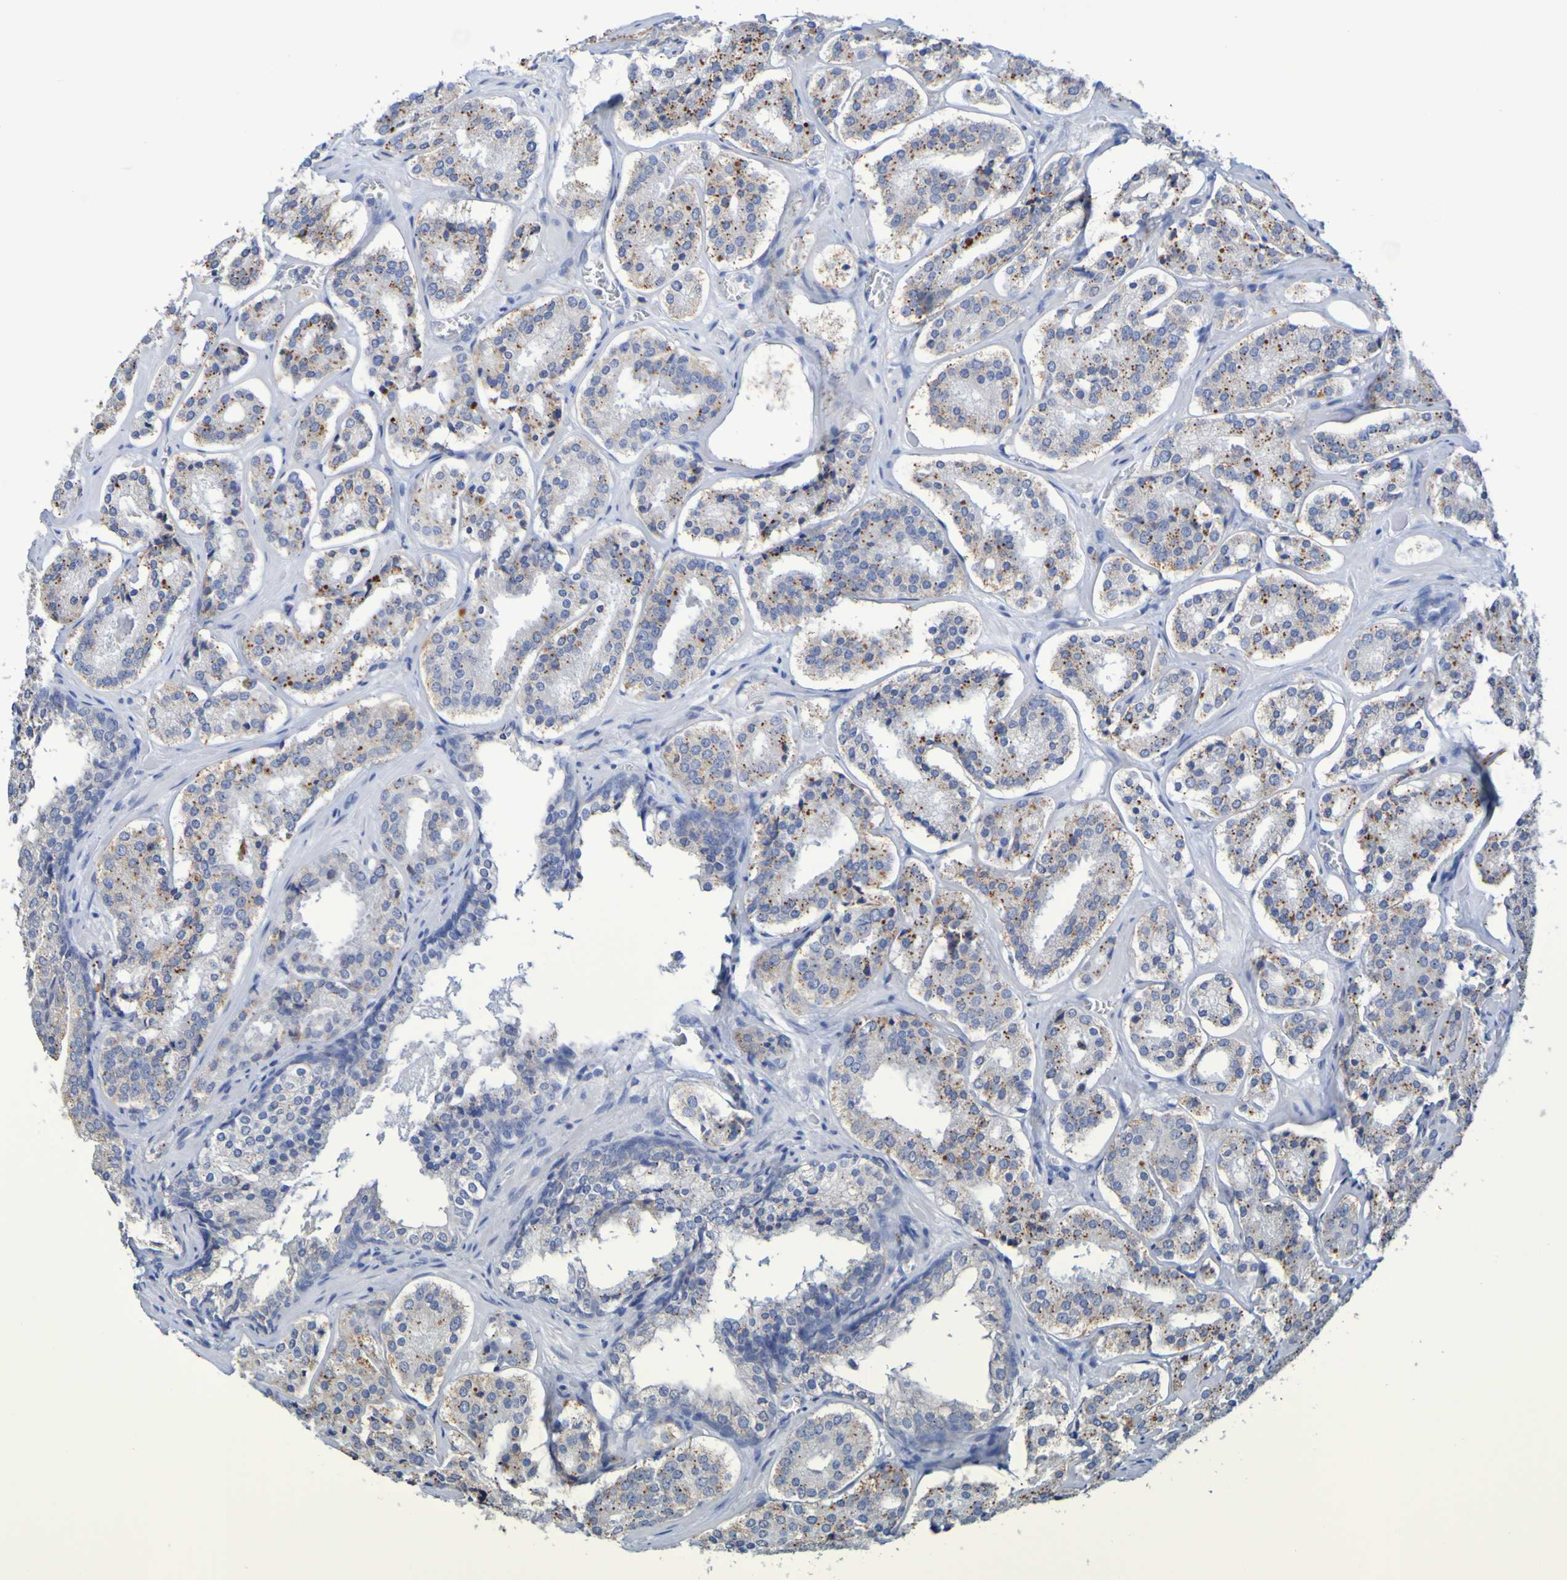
{"staining": {"intensity": "moderate", "quantity": "25%-75%", "location": "cytoplasmic/membranous"}, "tissue": "prostate cancer", "cell_type": "Tumor cells", "image_type": "cancer", "snomed": [{"axis": "morphology", "description": "Adenocarcinoma, High grade"}, {"axis": "topography", "description": "Prostate"}], "caption": "Tumor cells demonstrate medium levels of moderate cytoplasmic/membranous positivity in about 25%-75% of cells in human high-grade adenocarcinoma (prostate). Using DAB (brown) and hematoxylin (blue) stains, captured at high magnification using brightfield microscopy.", "gene": "SLC3A2", "patient": {"sex": "male", "age": 60}}